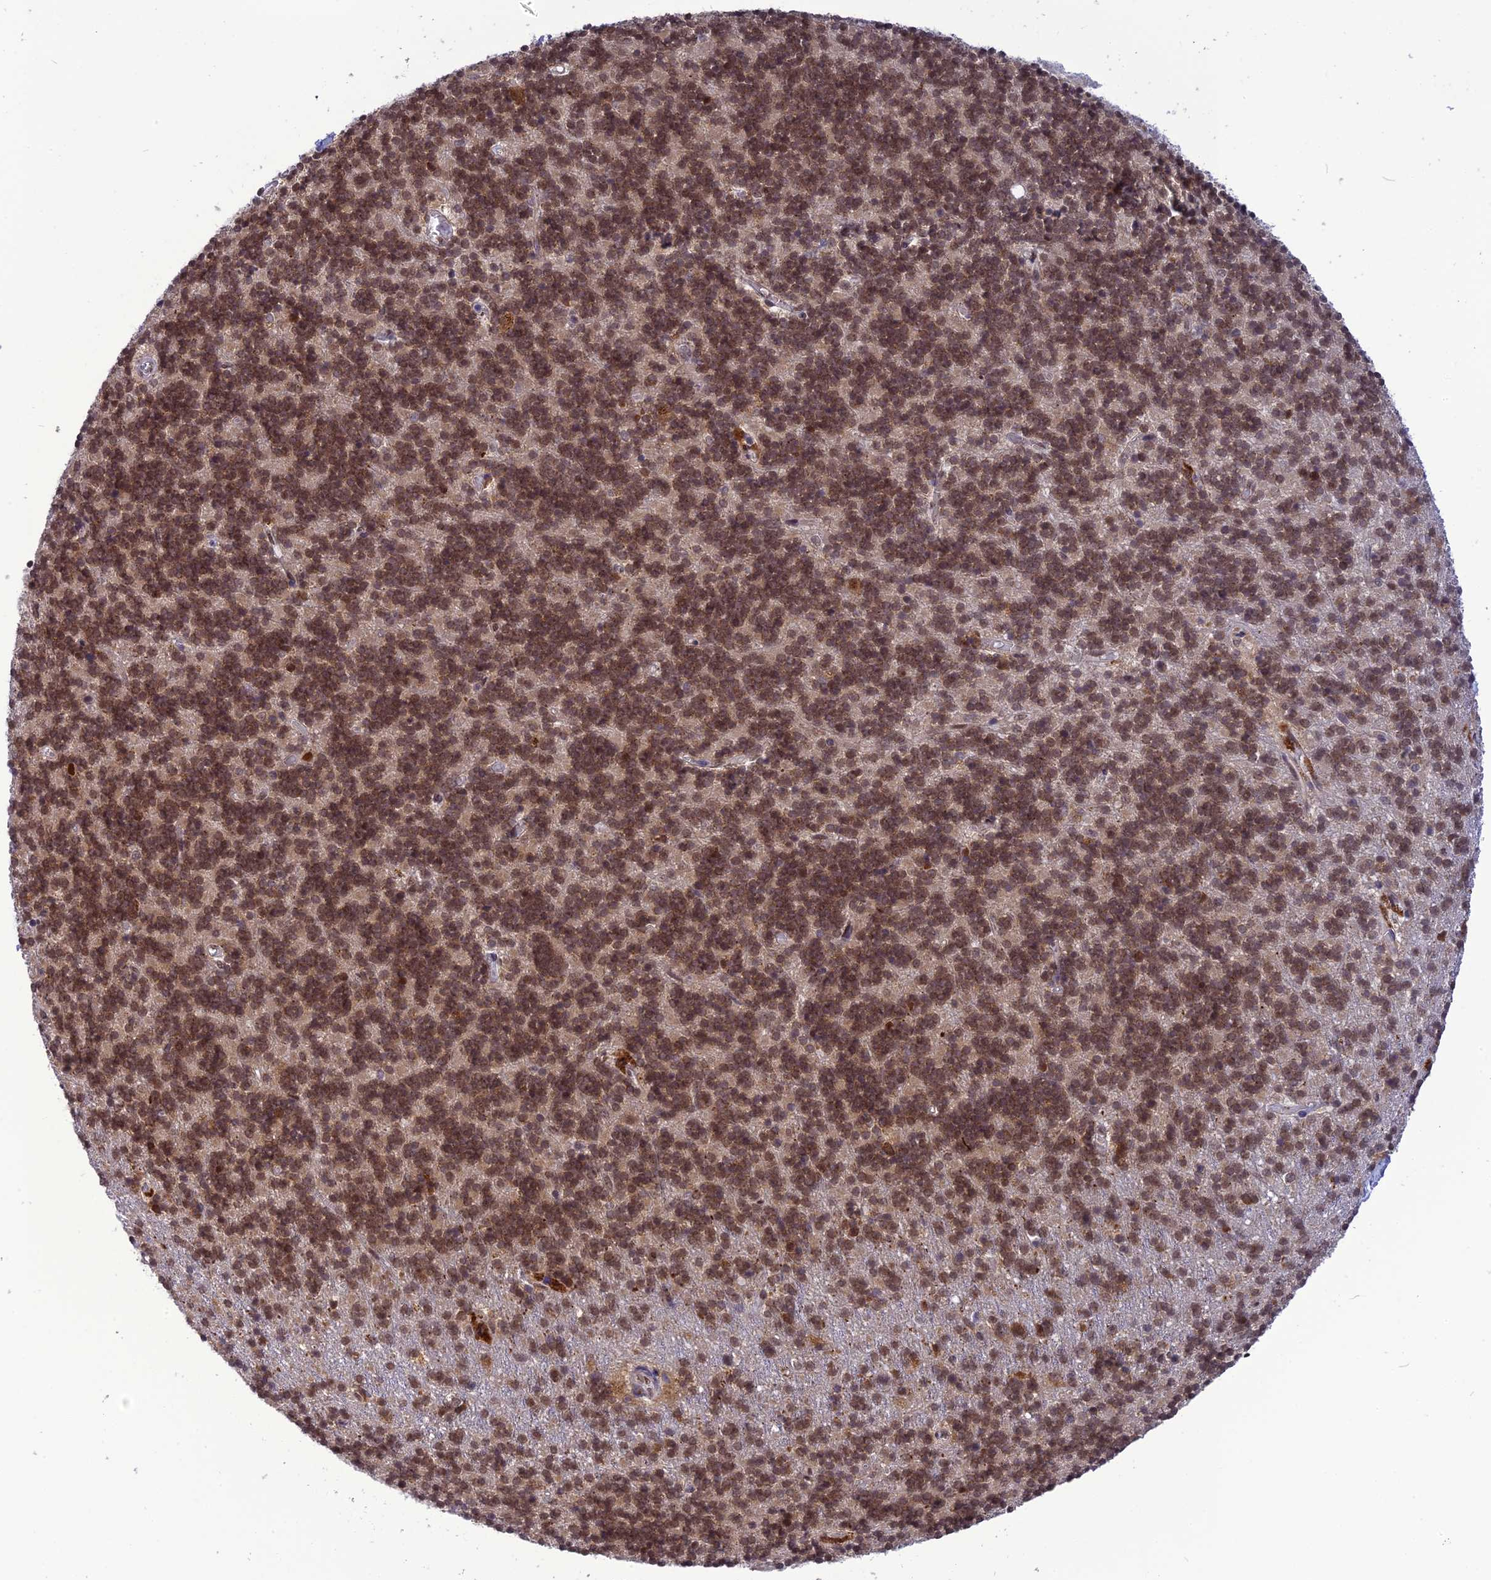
{"staining": {"intensity": "strong", "quantity": ">75%", "location": "cytoplasmic/membranous,nuclear"}, "tissue": "cerebellum", "cell_type": "Cells in granular layer", "image_type": "normal", "snomed": [{"axis": "morphology", "description": "Normal tissue, NOS"}, {"axis": "topography", "description": "Cerebellum"}], "caption": "Protein staining of normal cerebellum exhibits strong cytoplasmic/membranous,nuclear positivity in about >75% of cells in granular layer.", "gene": "RTRAF", "patient": {"sex": "male", "age": 54}}